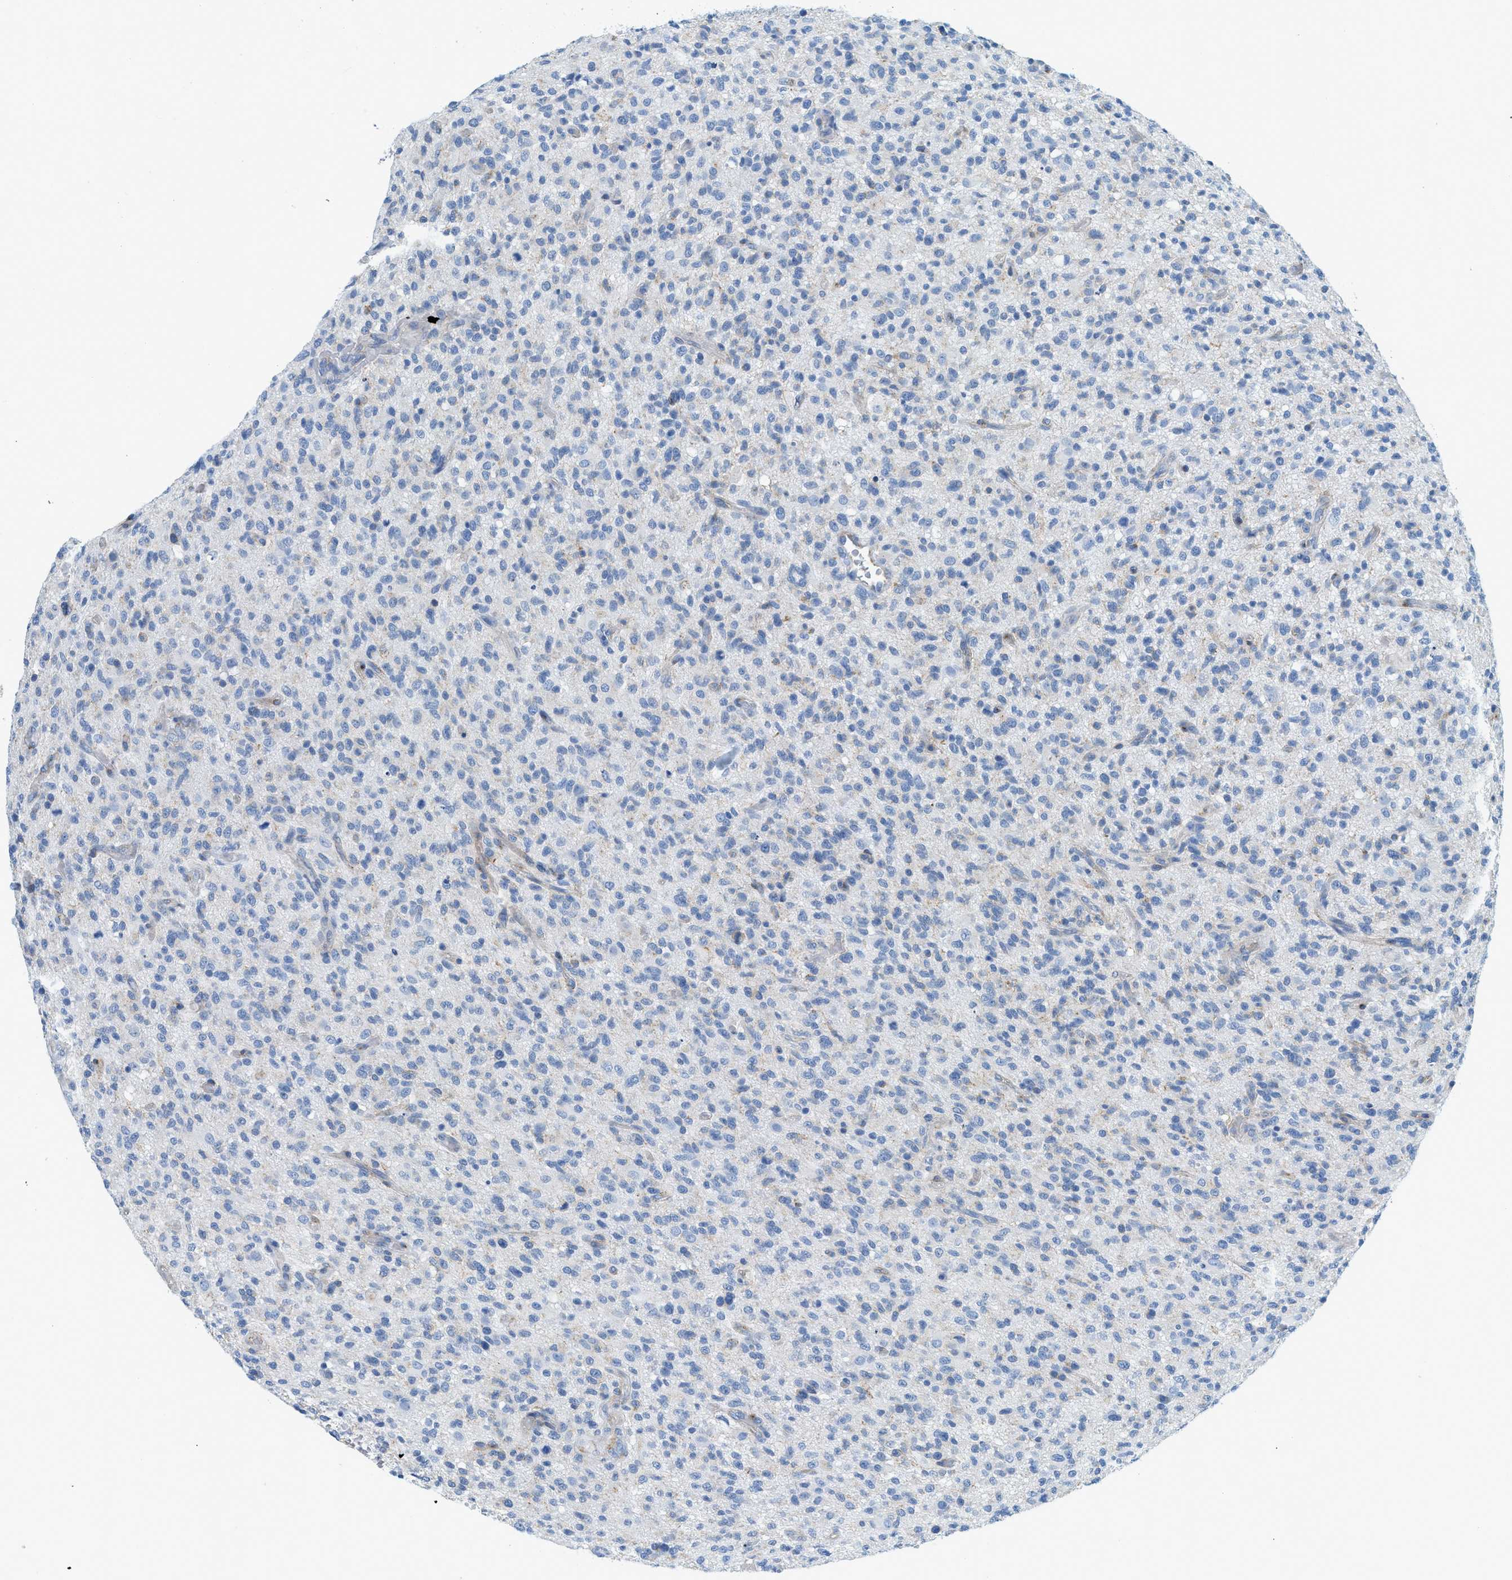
{"staining": {"intensity": "negative", "quantity": "none", "location": "none"}, "tissue": "glioma", "cell_type": "Tumor cells", "image_type": "cancer", "snomed": [{"axis": "morphology", "description": "Glioma, malignant, High grade"}, {"axis": "topography", "description": "Brain"}], "caption": "DAB (3,3'-diaminobenzidine) immunohistochemical staining of glioma displays no significant staining in tumor cells. Nuclei are stained in blue.", "gene": "TPSAB1", "patient": {"sex": "male", "age": 71}}